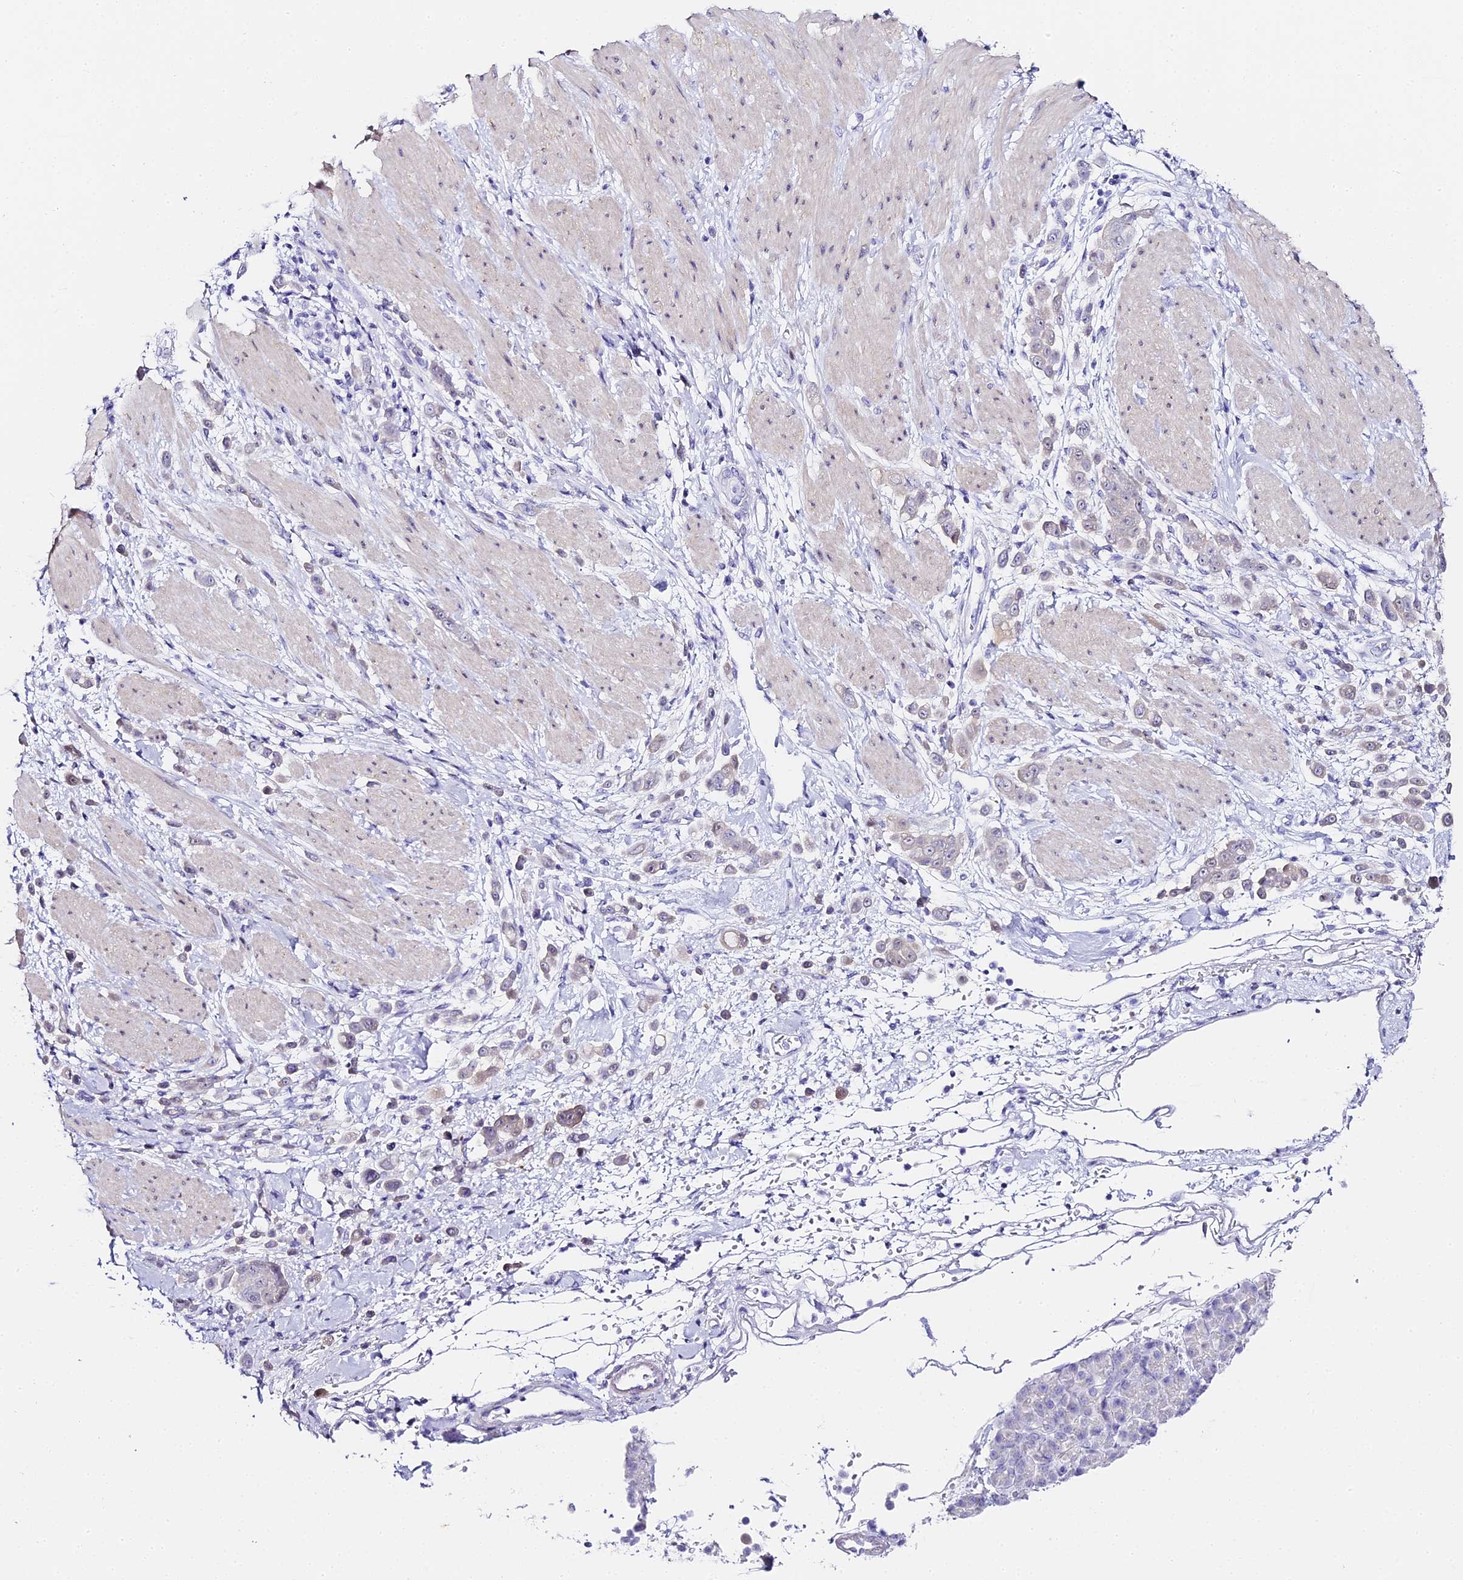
{"staining": {"intensity": "weak", "quantity": "<25%", "location": "cytoplasmic/membranous"}, "tissue": "pancreatic cancer", "cell_type": "Tumor cells", "image_type": "cancer", "snomed": [{"axis": "morphology", "description": "Normal tissue, NOS"}, {"axis": "morphology", "description": "Adenocarcinoma, NOS"}, {"axis": "topography", "description": "Pancreas"}], "caption": "Pancreatic adenocarcinoma was stained to show a protein in brown. There is no significant staining in tumor cells.", "gene": "ABHD14A-ACY1", "patient": {"sex": "female", "age": 64}}